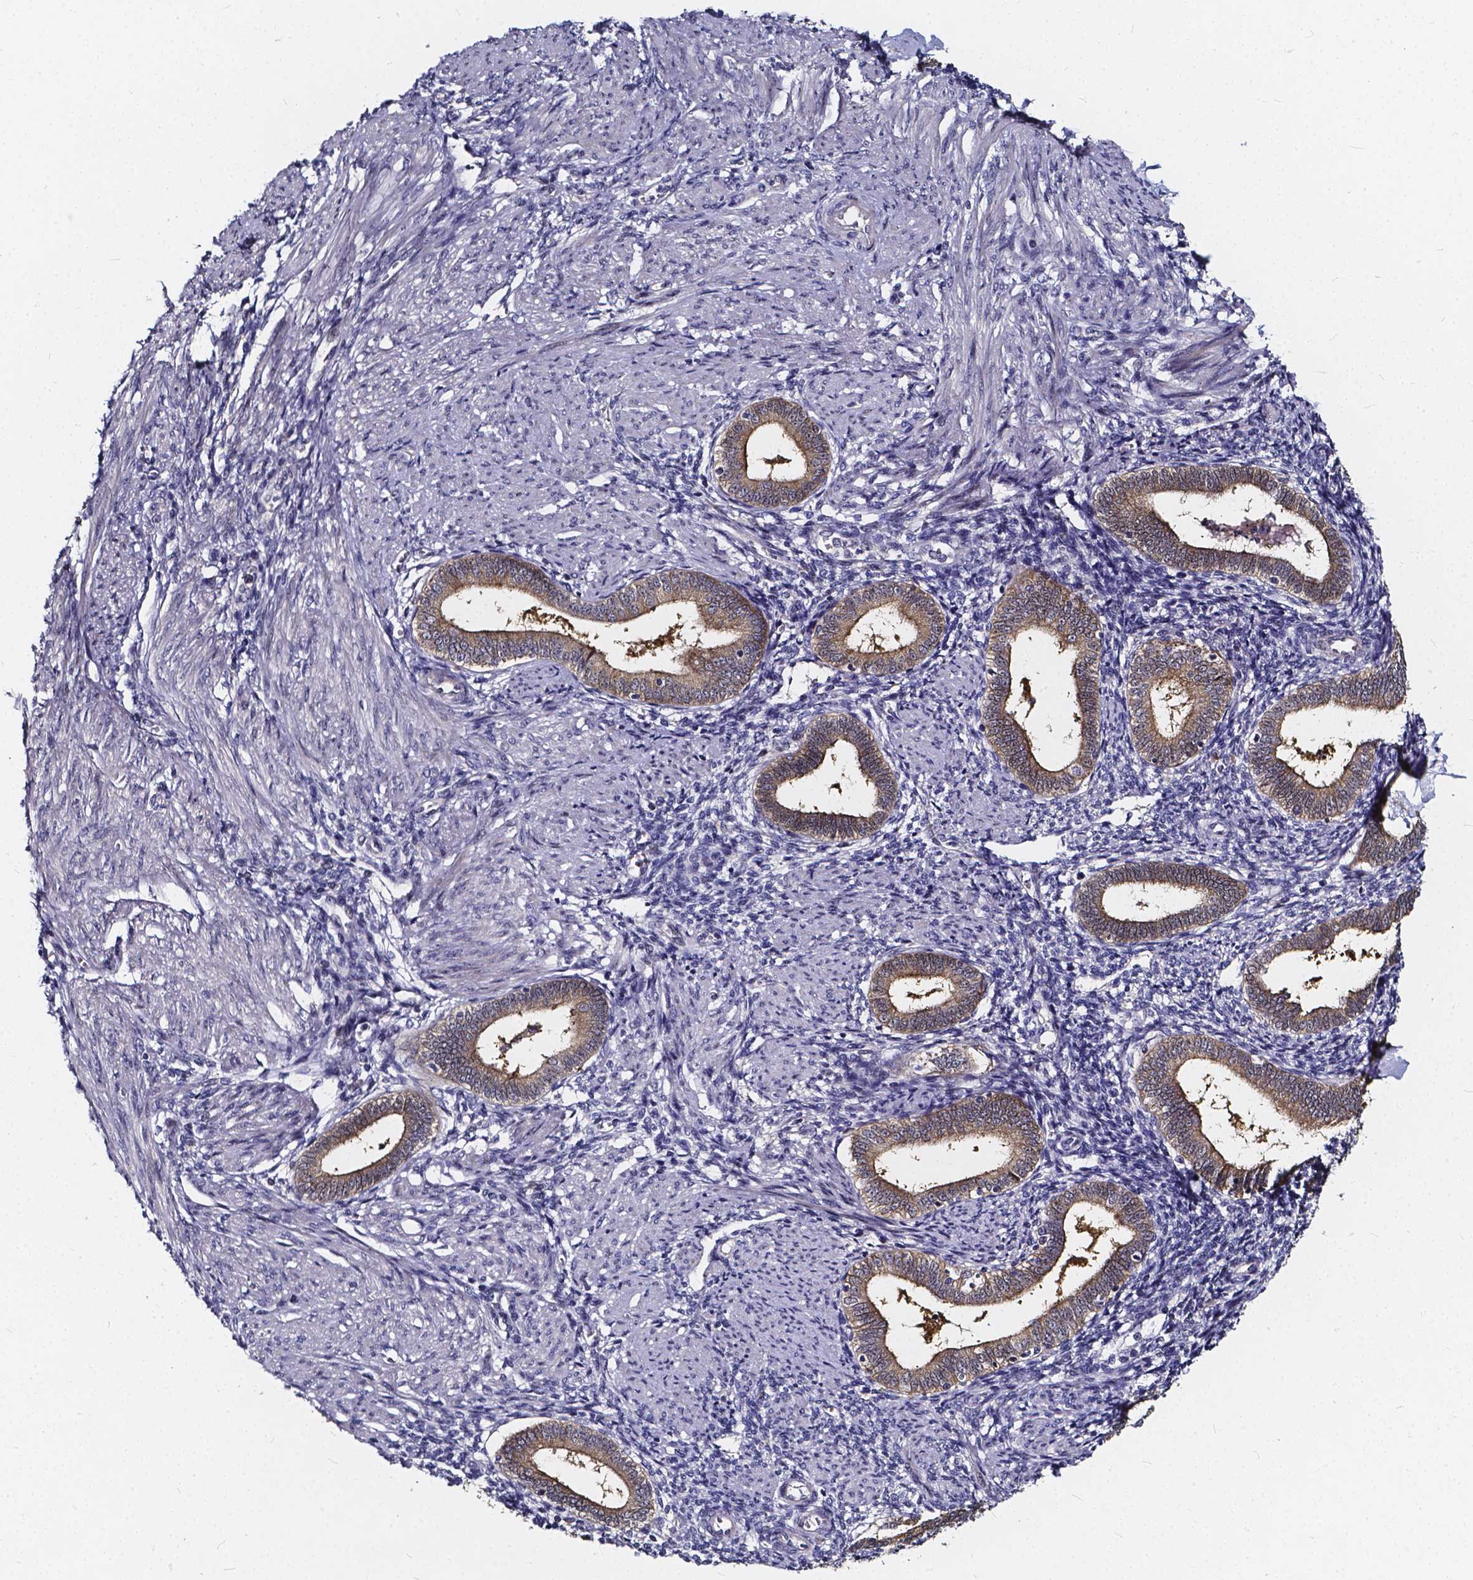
{"staining": {"intensity": "negative", "quantity": "none", "location": "none"}, "tissue": "endometrium", "cell_type": "Cells in endometrial stroma", "image_type": "normal", "snomed": [{"axis": "morphology", "description": "Normal tissue, NOS"}, {"axis": "topography", "description": "Endometrium"}], "caption": "Immunohistochemical staining of unremarkable endometrium displays no significant positivity in cells in endometrial stroma.", "gene": "SOWAHA", "patient": {"sex": "female", "age": 42}}